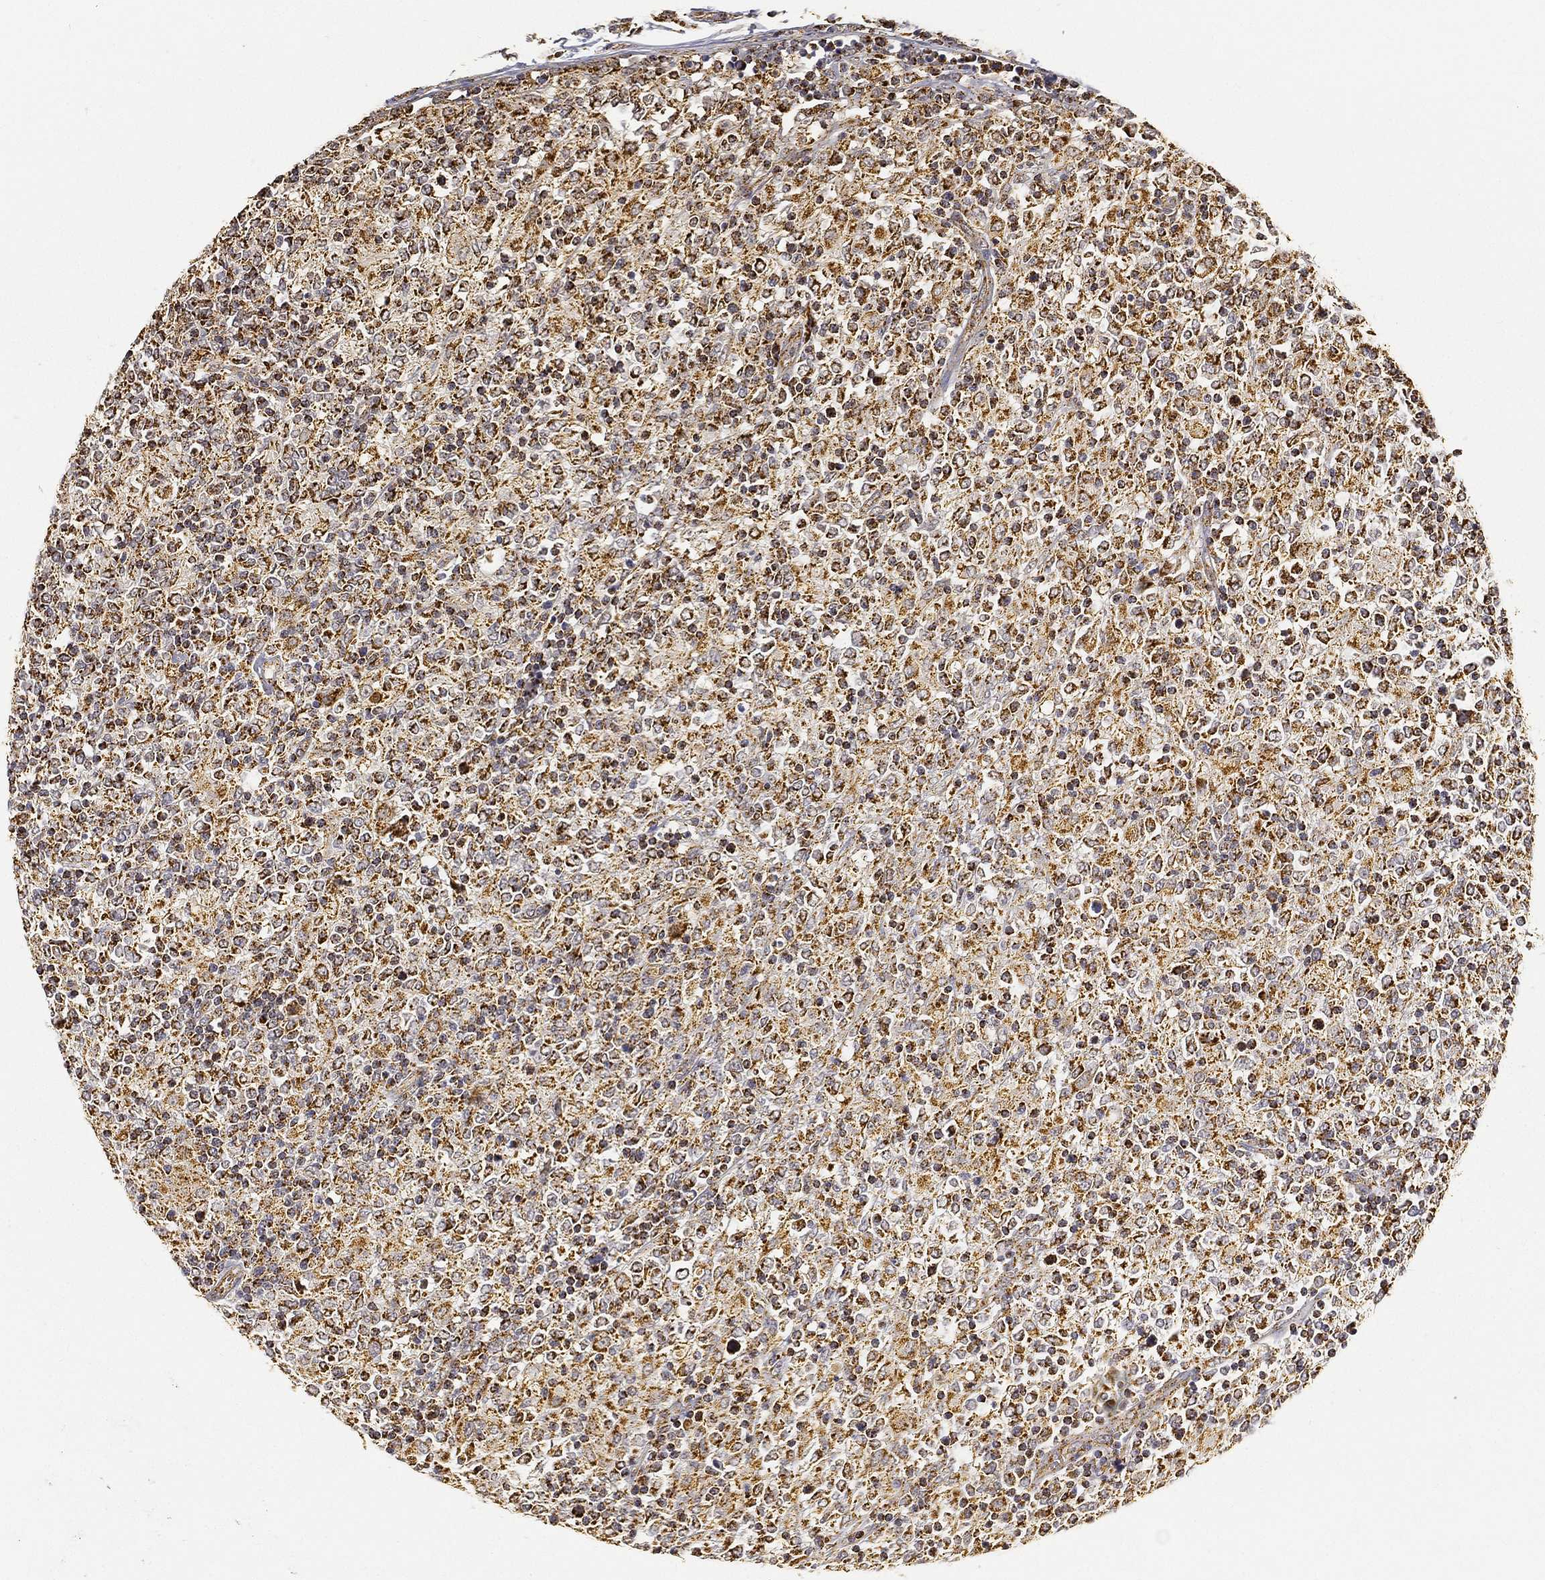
{"staining": {"intensity": "moderate", "quantity": ">75%", "location": "cytoplasmic/membranous"}, "tissue": "lymphoma", "cell_type": "Tumor cells", "image_type": "cancer", "snomed": [{"axis": "morphology", "description": "Malignant lymphoma, non-Hodgkin's type, High grade"}, {"axis": "topography", "description": "Lymph node"}], "caption": "IHC image of lymphoma stained for a protein (brown), which displays medium levels of moderate cytoplasmic/membranous expression in approximately >75% of tumor cells.", "gene": "NDUFAB1", "patient": {"sex": "female", "age": 84}}